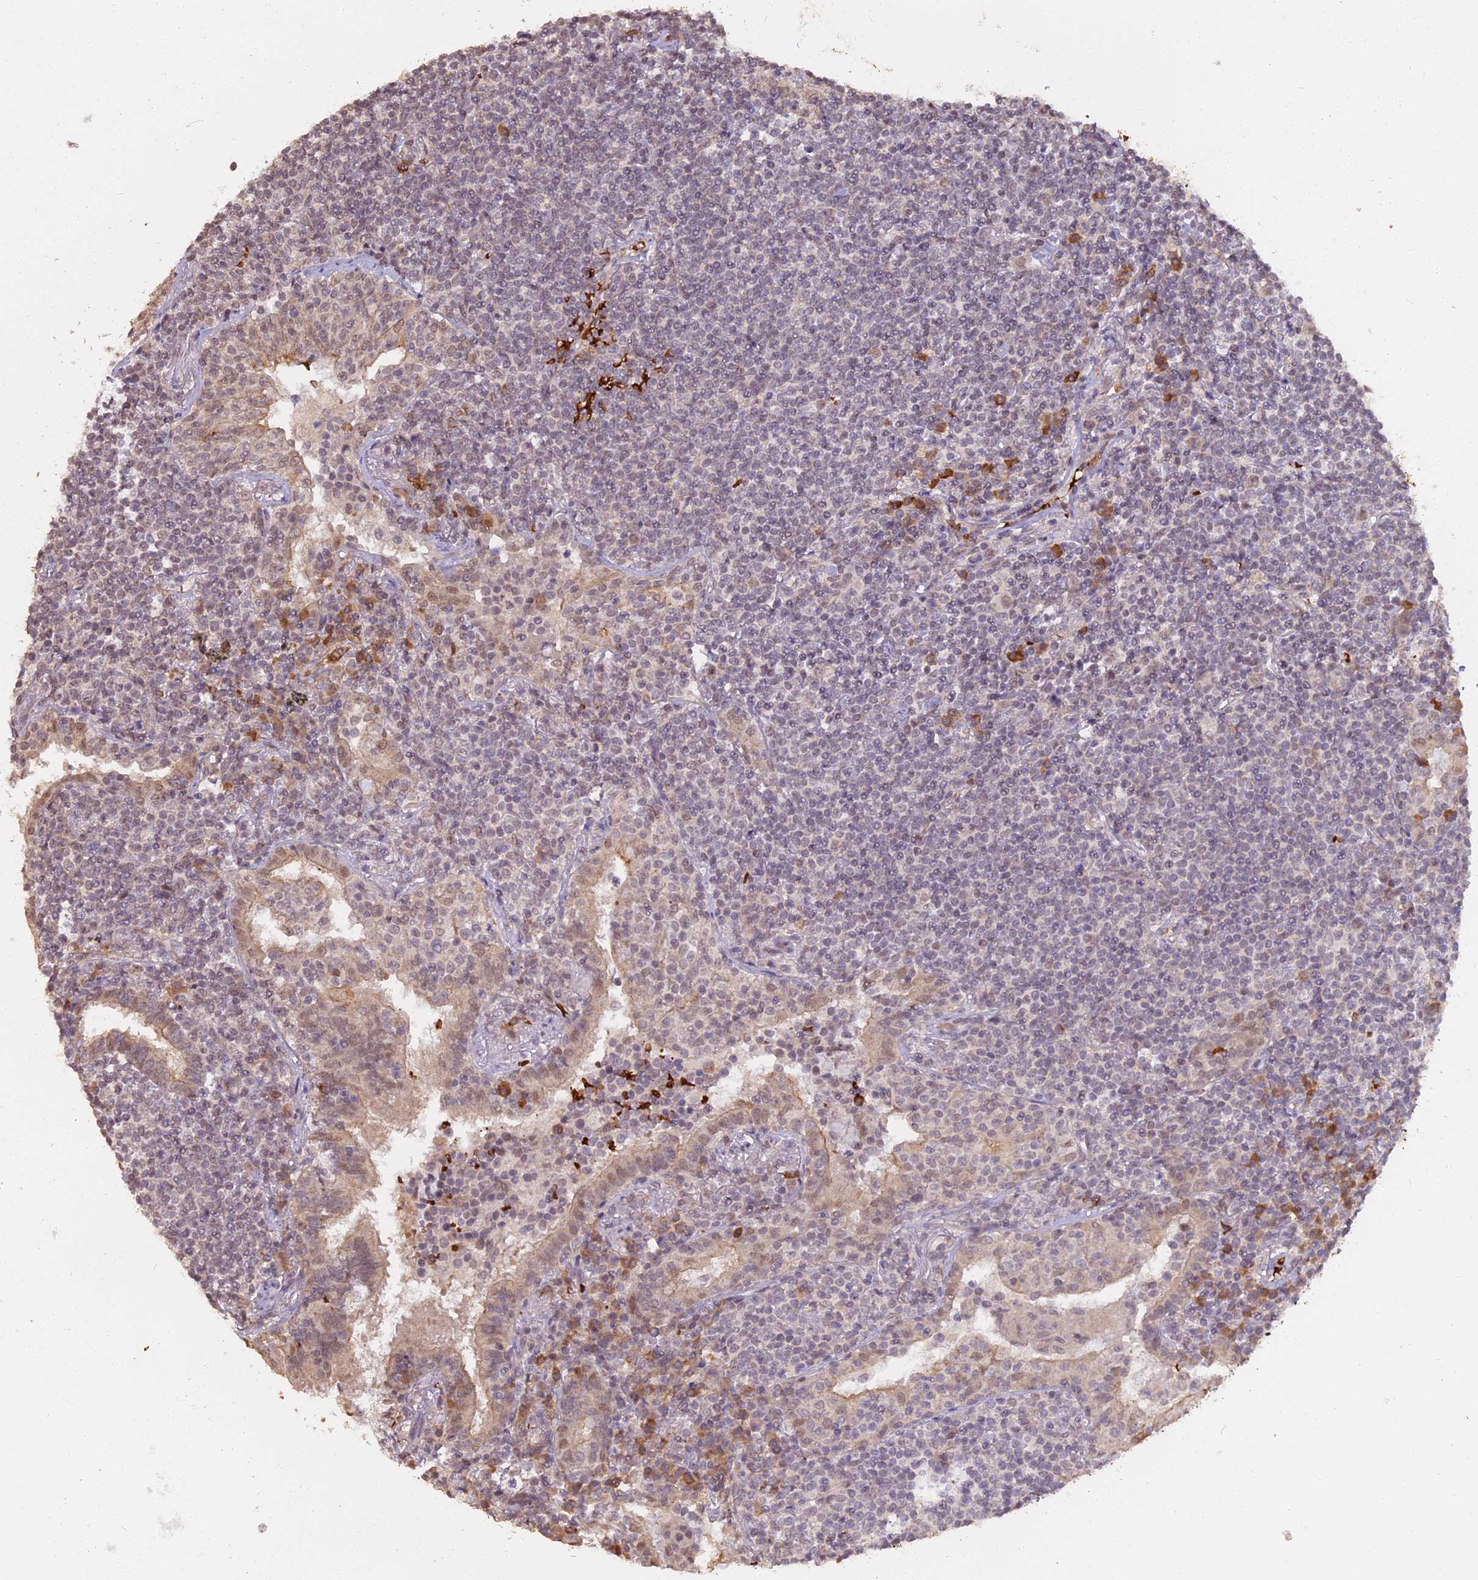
{"staining": {"intensity": "weak", "quantity": "25%-75%", "location": "nuclear"}, "tissue": "lymphoma", "cell_type": "Tumor cells", "image_type": "cancer", "snomed": [{"axis": "morphology", "description": "Malignant lymphoma, non-Hodgkin's type, Low grade"}, {"axis": "topography", "description": "Lung"}], "caption": "IHC photomicrograph of neoplastic tissue: malignant lymphoma, non-Hodgkin's type (low-grade) stained using IHC demonstrates low levels of weak protein expression localized specifically in the nuclear of tumor cells, appearing as a nuclear brown color.", "gene": "ZDBF2", "patient": {"sex": "female", "age": 71}}